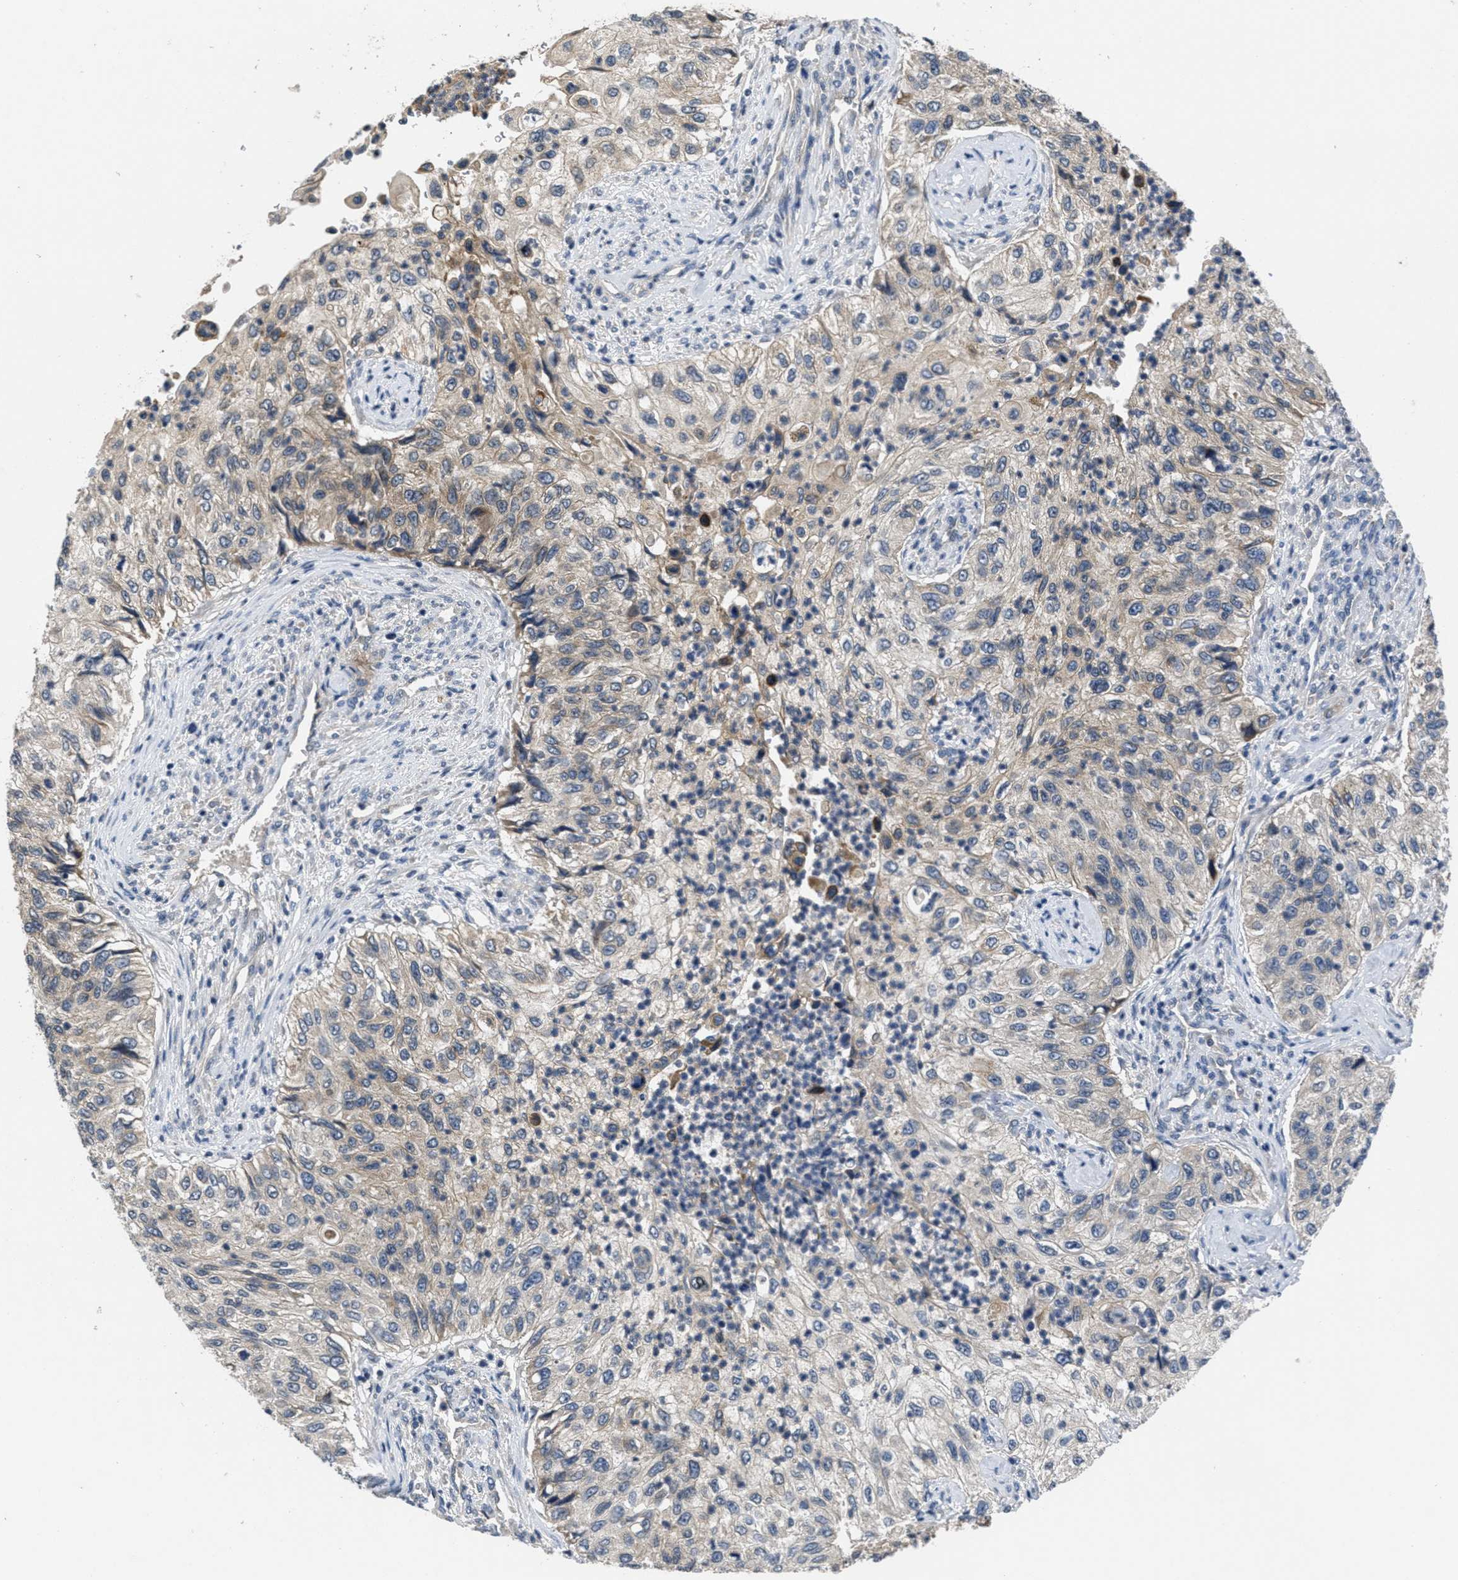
{"staining": {"intensity": "weak", "quantity": ">75%", "location": "cytoplasmic/membranous"}, "tissue": "urothelial cancer", "cell_type": "Tumor cells", "image_type": "cancer", "snomed": [{"axis": "morphology", "description": "Urothelial carcinoma, High grade"}, {"axis": "topography", "description": "Urinary bladder"}], "caption": "Human urothelial carcinoma (high-grade) stained with a protein marker exhibits weak staining in tumor cells.", "gene": "ANGPT1", "patient": {"sex": "female", "age": 60}}